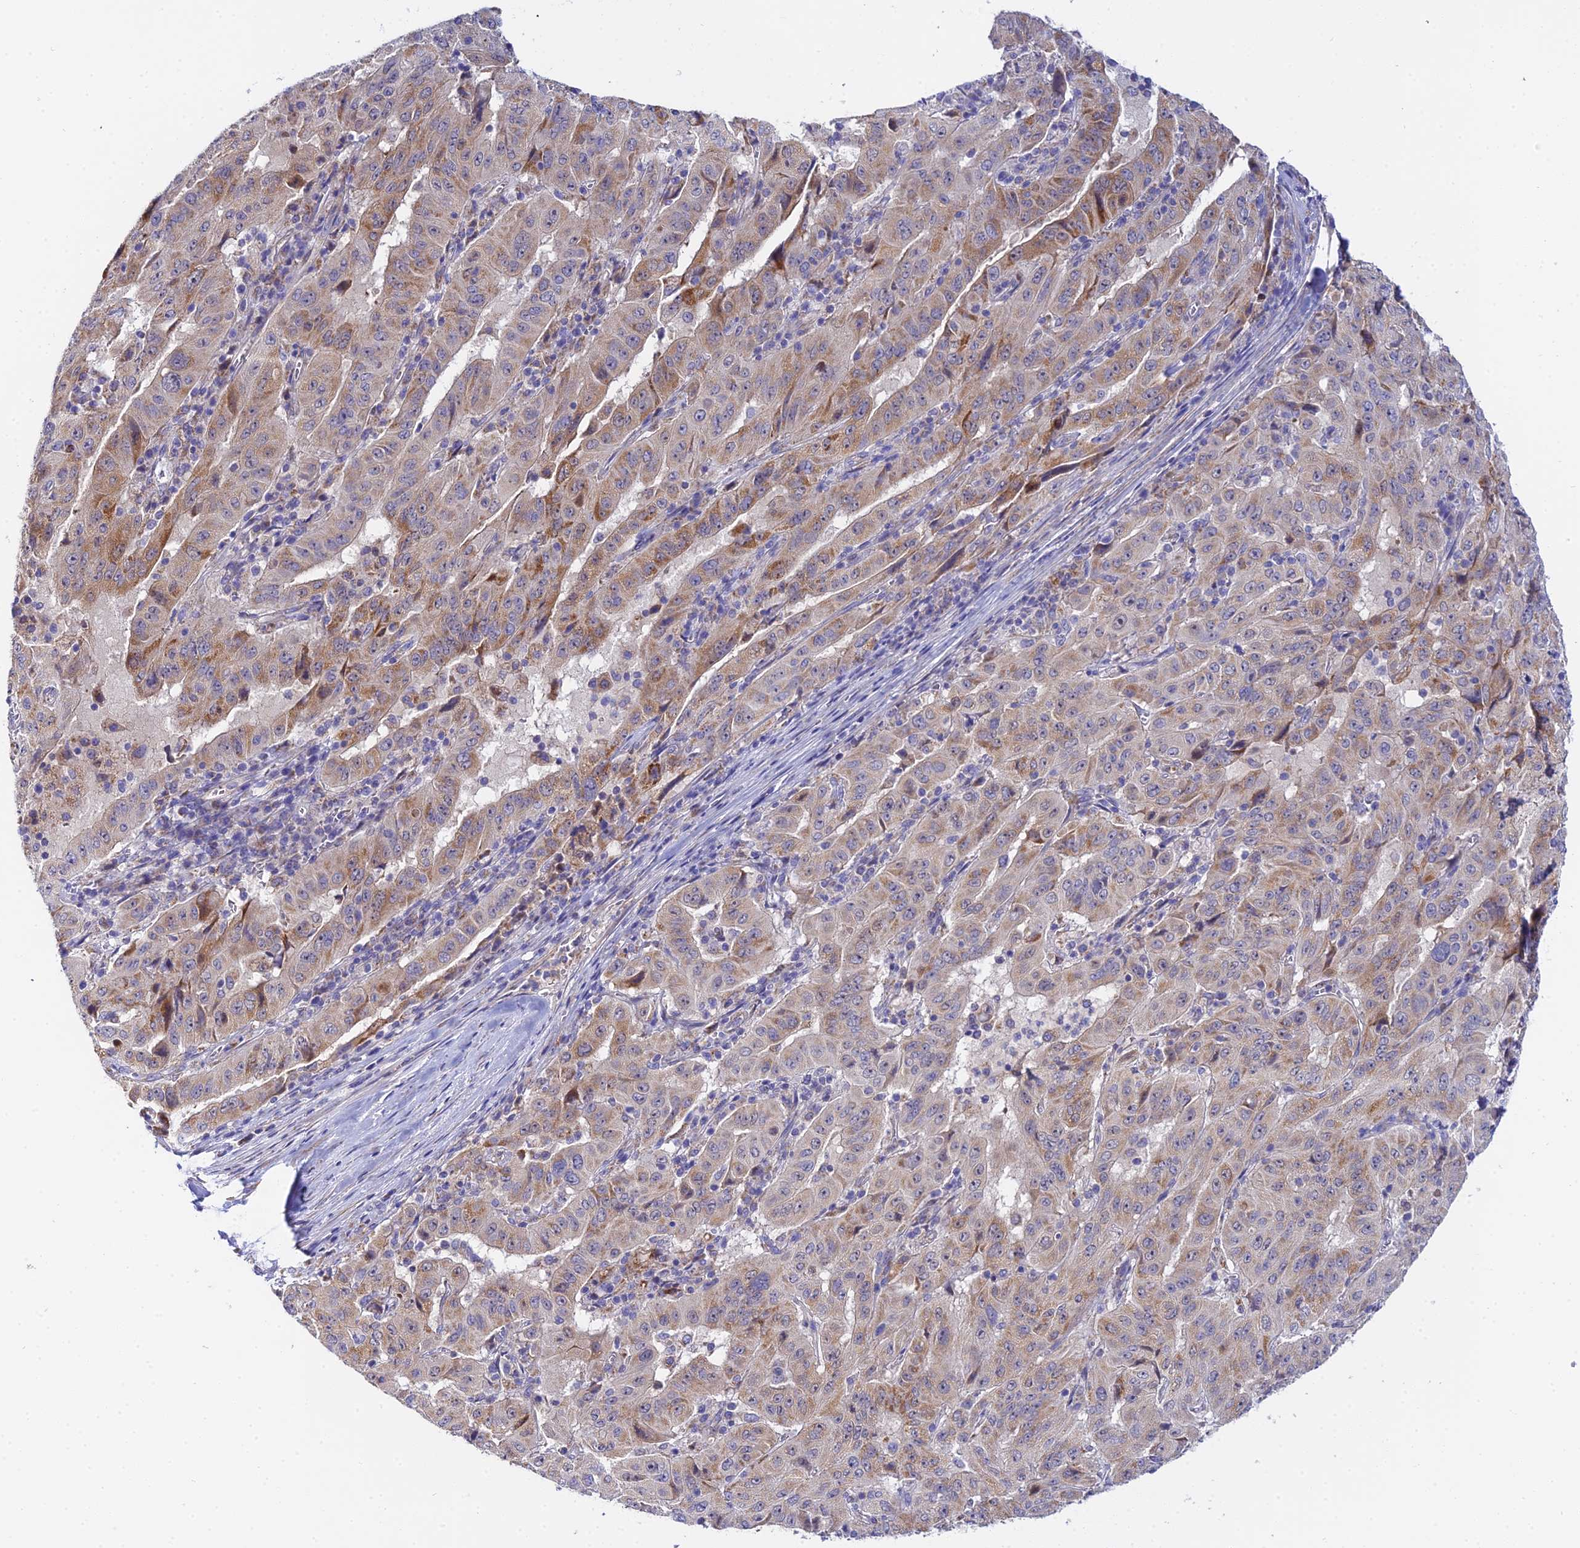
{"staining": {"intensity": "moderate", "quantity": "25%-75%", "location": "cytoplasmic/membranous"}, "tissue": "pancreatic cancer", "cell_type": "Tumor cells", "image_type": "cancer", "snomed": [{"axis": "morphology", "description": "Adenocarcinoma, NOS"}, {"axis": "topography", "description": "Pancreas"}], "caption": "High-magnification brightfield microscopy of pancreatic cancer stained with DAB (3,3'-diaminobenzidine) (brown) and counterstained with hematoxylin (blue). tumor cells exhibit moderate cytoplasmic/membranous positivity is appreciated in approximately25%-75% of cells.", "gene": "ACOT2", "patient": {"sex": "male", "age": 63}}